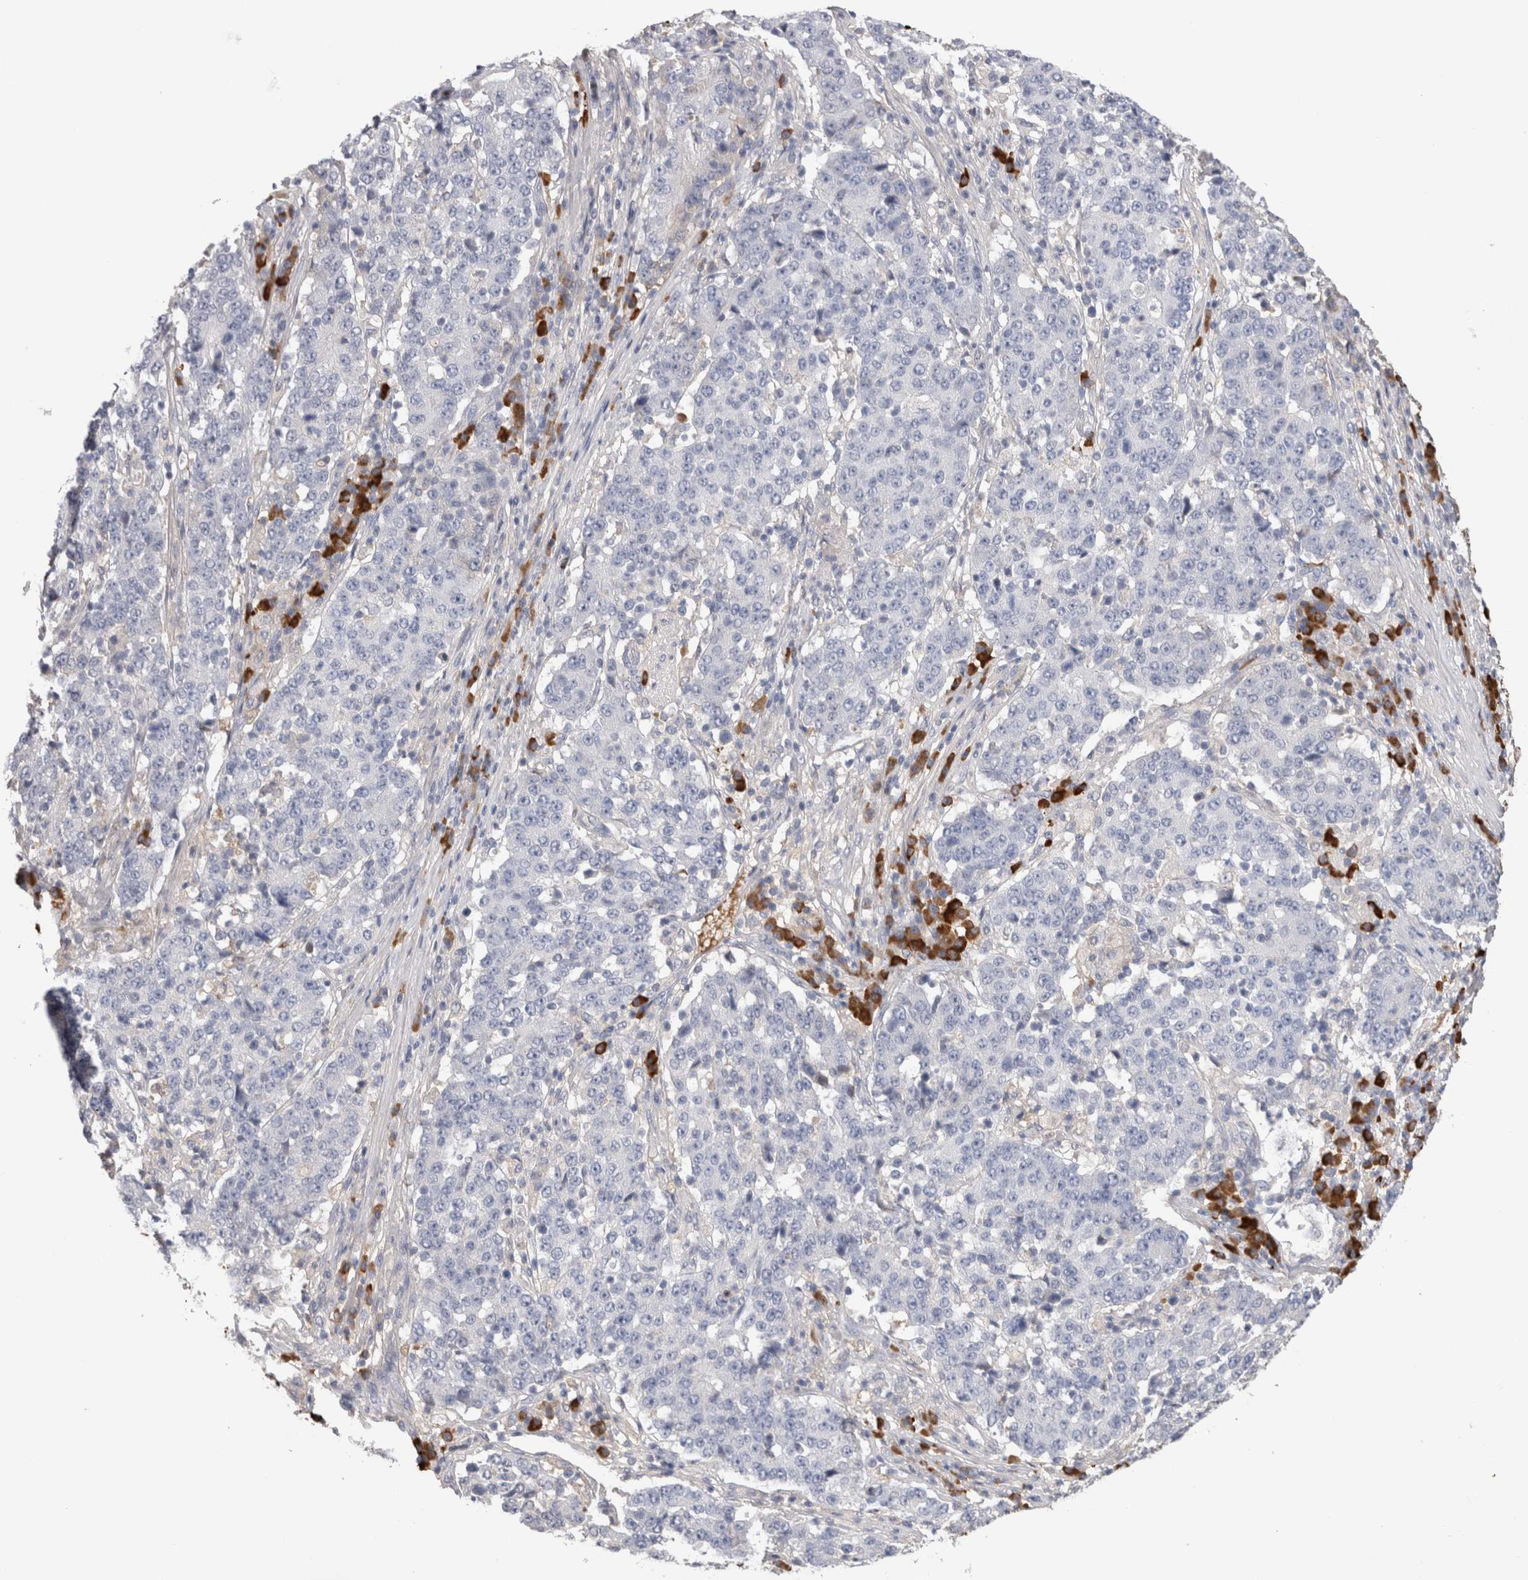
{"staining": {"intensity": "negative", "quantity": "none", "location": "none"}, "tissue": "stomach cancer", "cell_type": "Tumor cells", "image_type": "cancer", "snomed": [{"axis": "morphology", "description": "Adenocarcinoma, NOS"}, {"axis": "topography", "description": "Stomach"}], "caption": "Immunohistochemistry micrograph of neoplastic tissue: human adenocarcinoma (stomach) stained with DAB demonstrates no significant protein expression in tumor cells. The staining is performed using DAB brown chromogen with nuclei counter-stained in using hematoxylin.", "gene": "PPP3CC", "patient": {"sex": "male", "age": 59}}